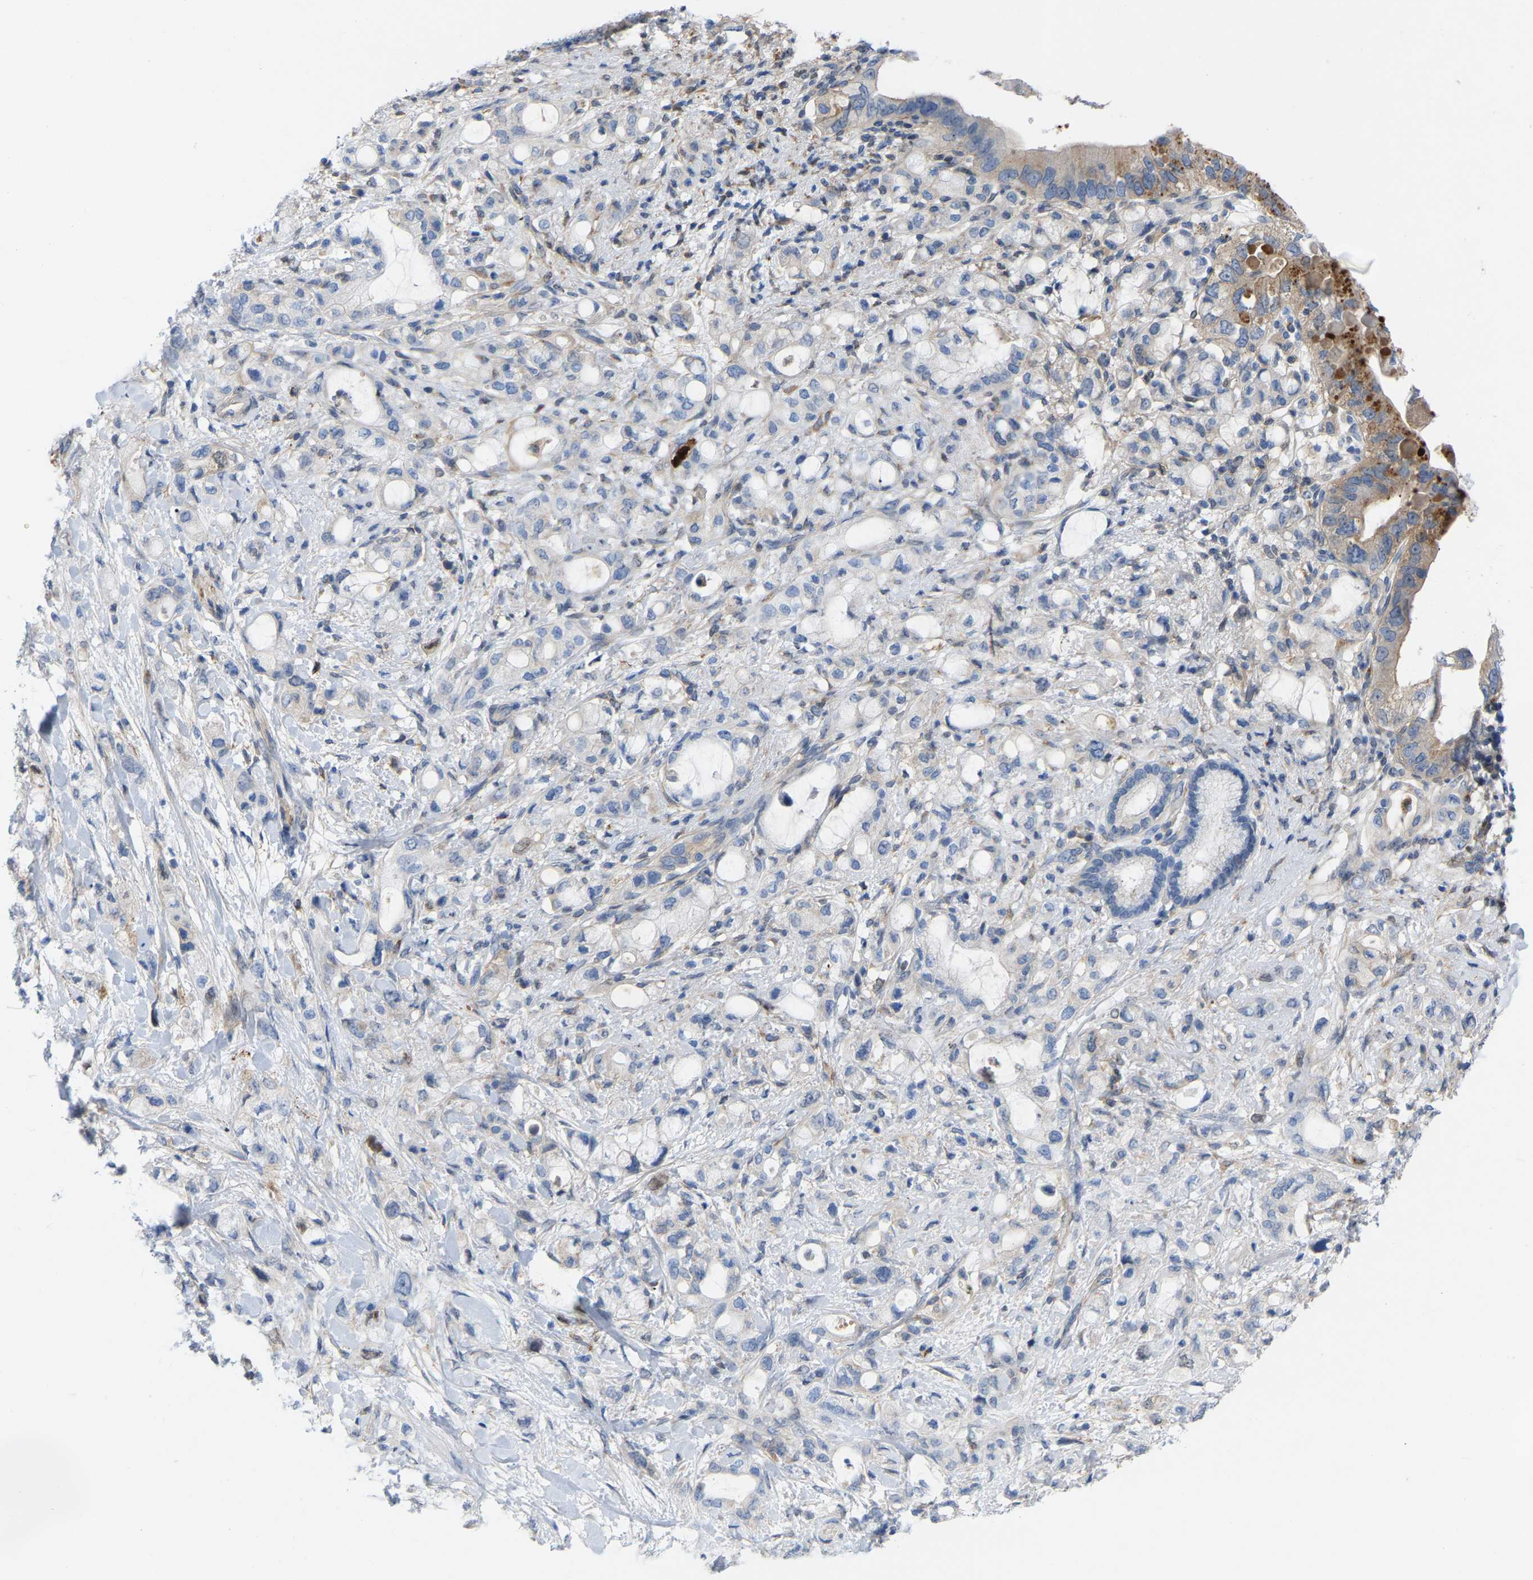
{"staining": {"intensity": "moderate", "quantity": "<25%", "location": "cytoplasmic/membranous"}, "tissue": "pancreatic cancer", "cell_type": "Tumor cells", "image_type": "cancer", "snomed": [{"axis": "morphology", "description": "Adenocarcinoma, NOS"}, {"axis": "topography", "description": "Pancreas"}], "caption": "Immunohistochemical staining of human adenocarcinoma (pancreatic) demonstrates low levels of moderate cytoplasmic/membranous positivity in about <25% of tumor cells. Using DAB (3,3'-diaminobenzidine) (brown) and hematoxylin (blue) stains, captured at high magnification using brightfield microscopy.", "gene": "ABTB2", "patient": {"sex": "female", "age": 56}}